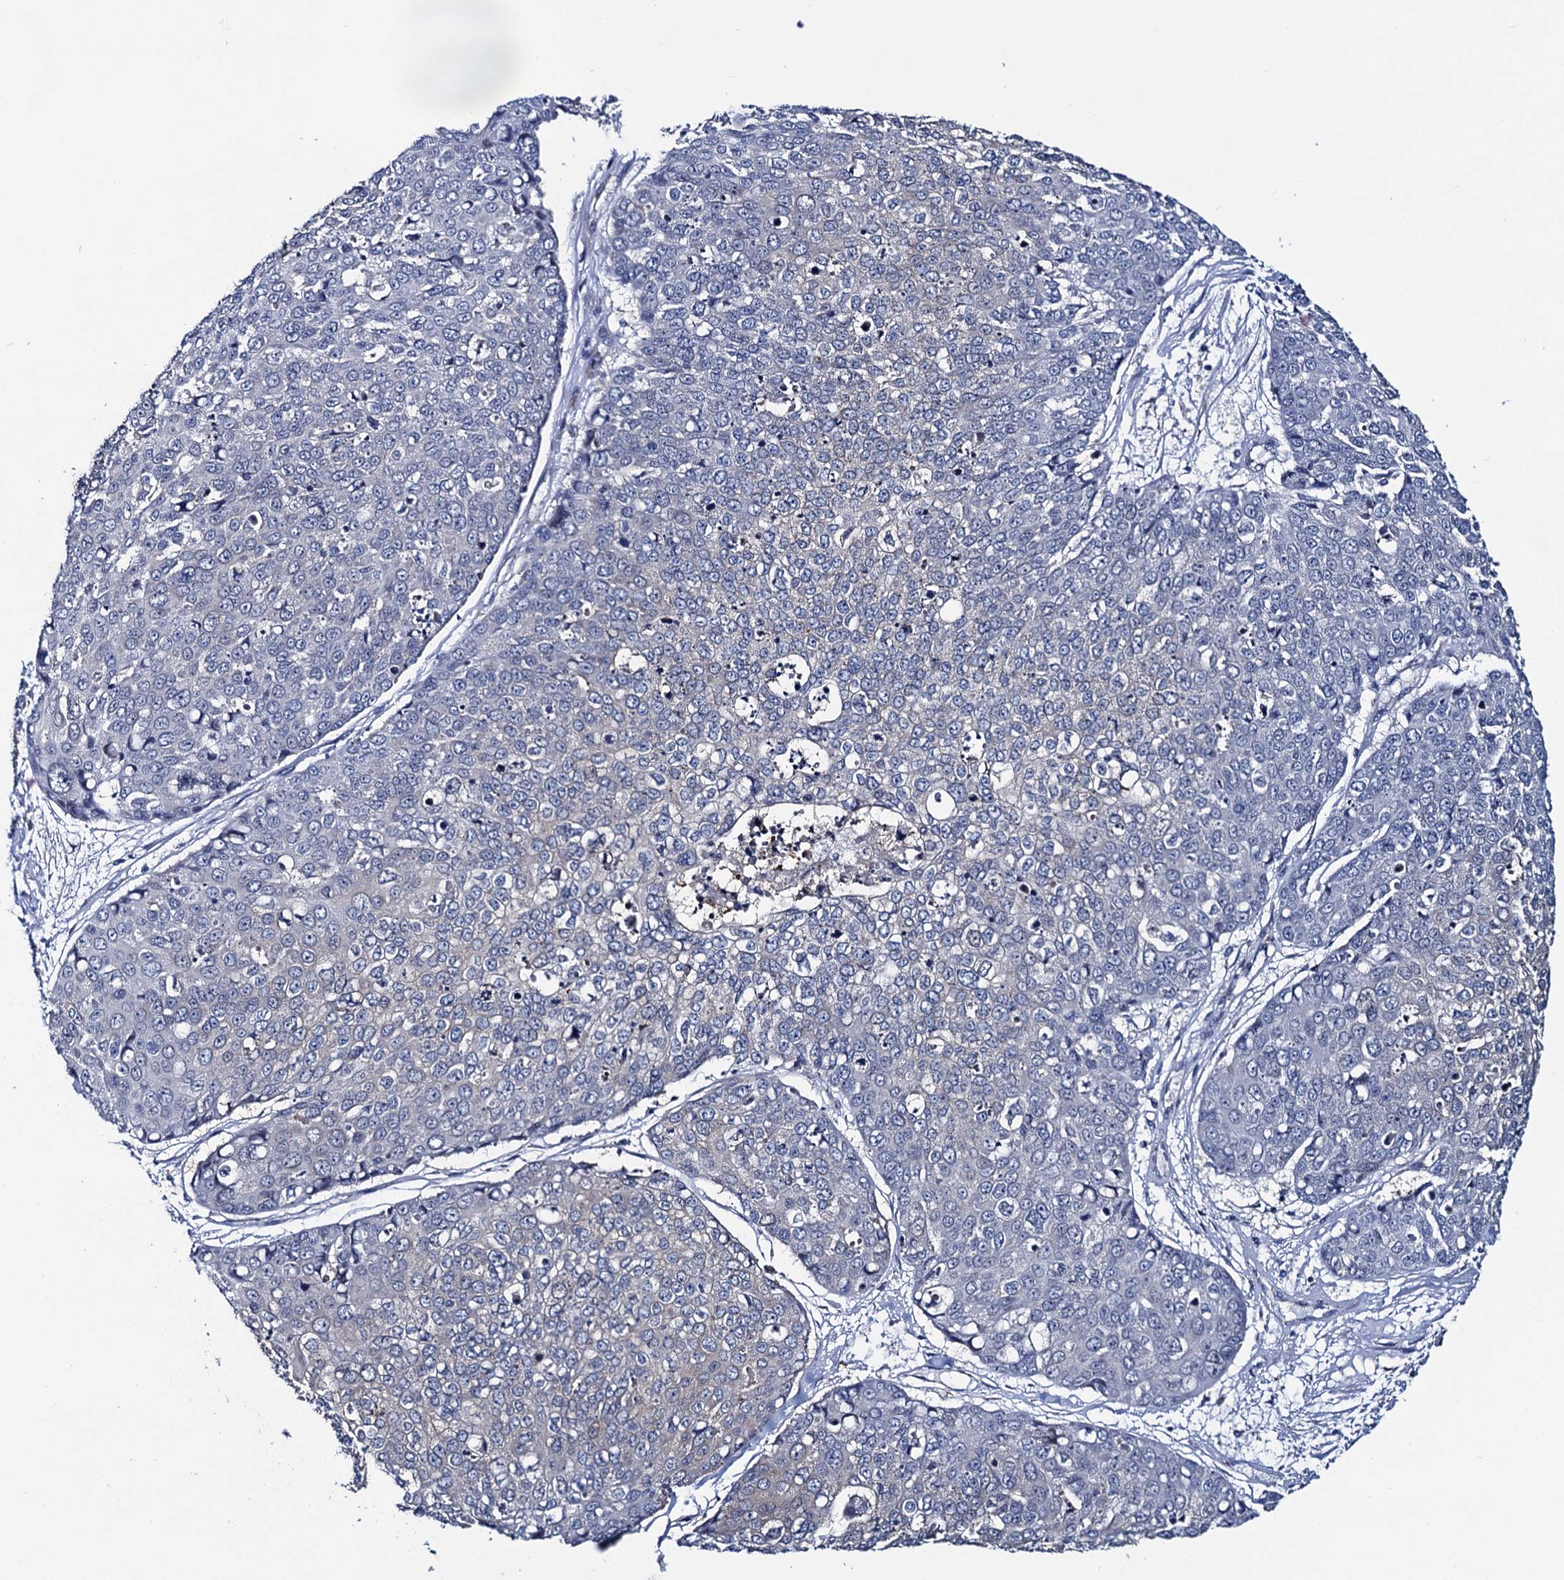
{"staining": {"intensity": "weak", "quantity": "<25%", "location": "cytoplasmic/membranous"}, "tissue": "skin cancer", "cell_type": "Tumor cells", "image_type": "cancer", "snomed": [{"axis": "morphology", "description": "Squamous cell carcinoma, NOS"}, {"axis": "topography", "description": "Skin"}], "caption": "Photomicrograph shows no protein positivity in tumor cells of skin squamous cell carcinoma tissue.", "gene": "PTCD3", "patient": {"sex": "female", "age": 44}}